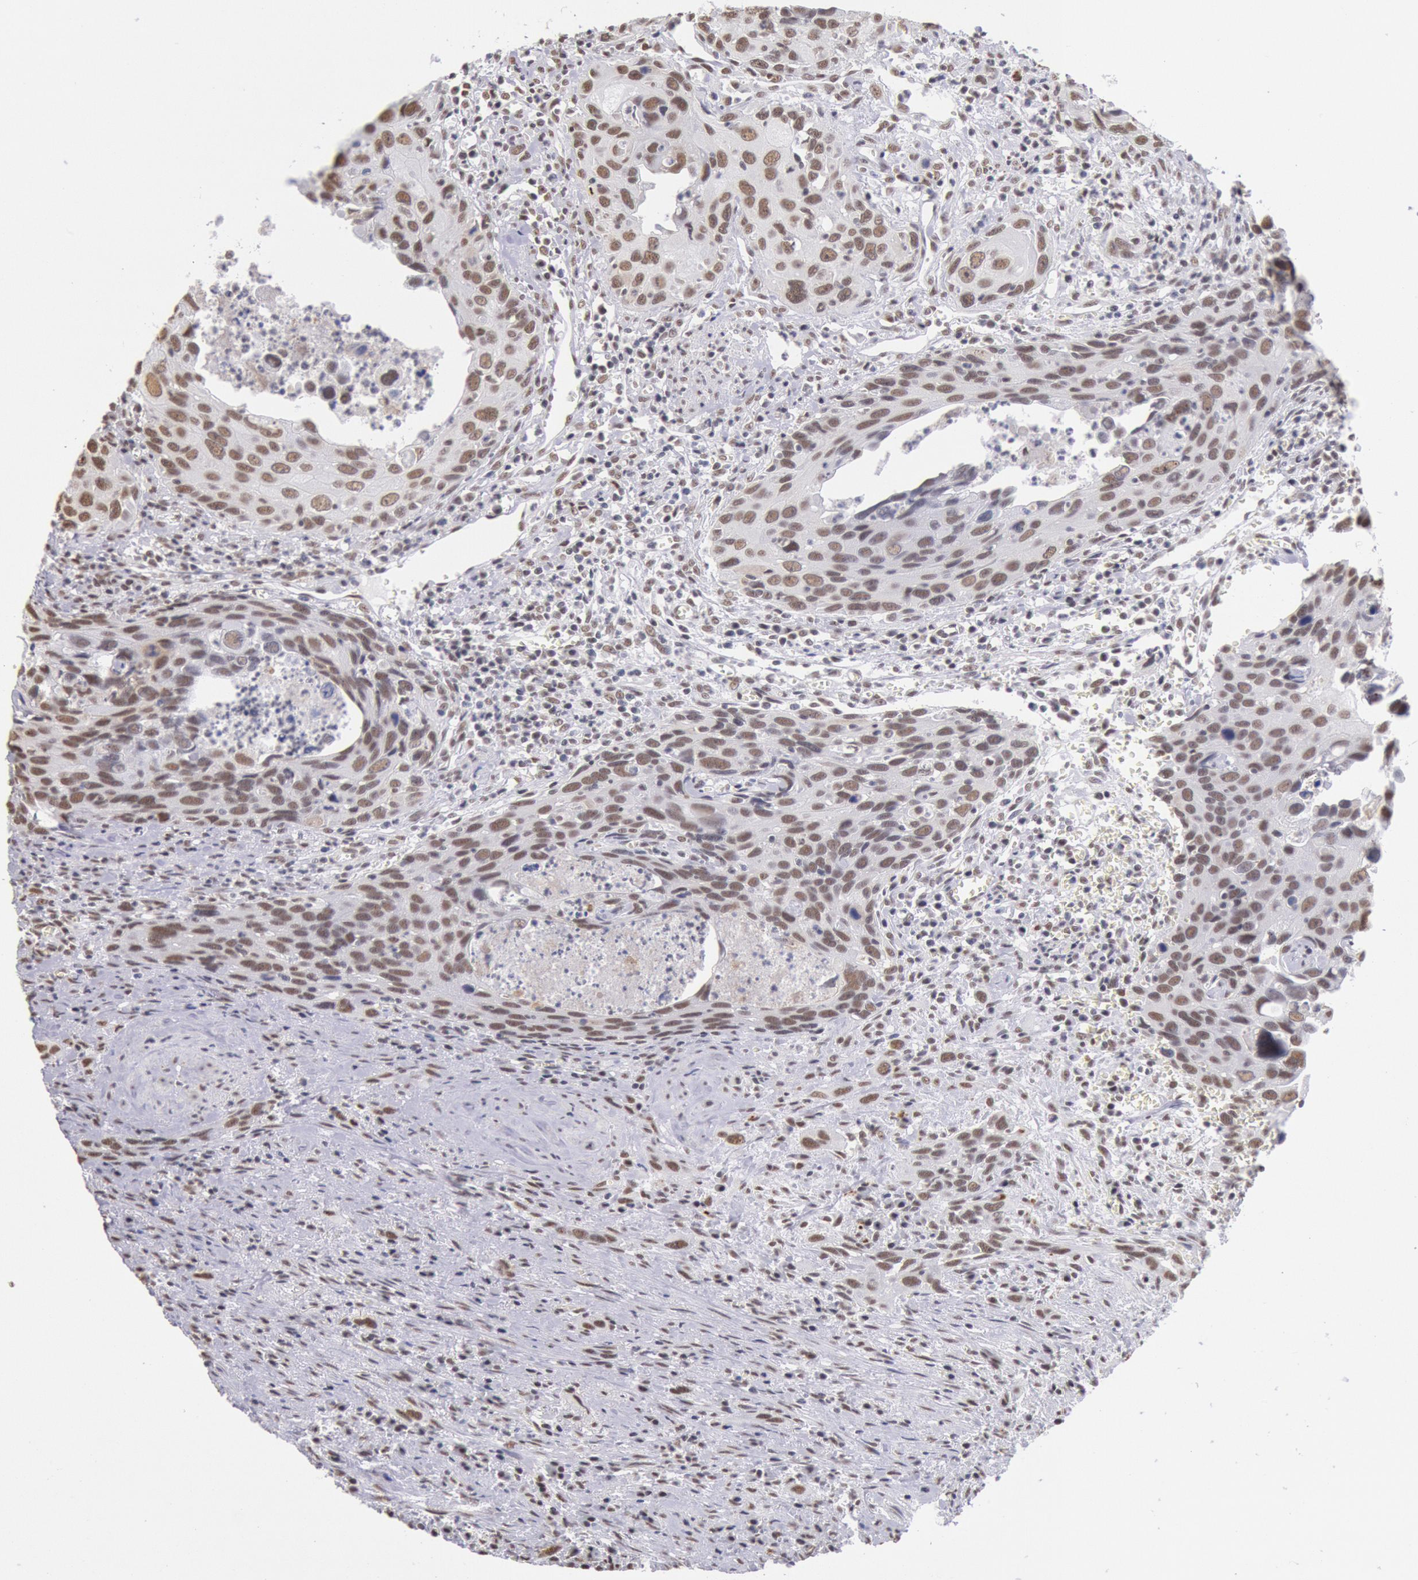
{"staining": {"intensity": "moderate", "quantity": ">75%", "location": "nuclear"}, "tissue": "urothelial cancer", "cell_type": "Tumor cells", "image_type": "cancer", "snomed": [{"axis": "morphology", "description": "Urothelial carcinoma, High grade"}, {"axis": "topography", "description": "Urinary bladder"}], "caption": "Immunohistochemistry of urothelial cancer reveals medium levels of moderate nuclear positivity in about >75% of tumor cells.", "gene": "SNRPD3", "patient": {"sex": "male", "age": 71}}